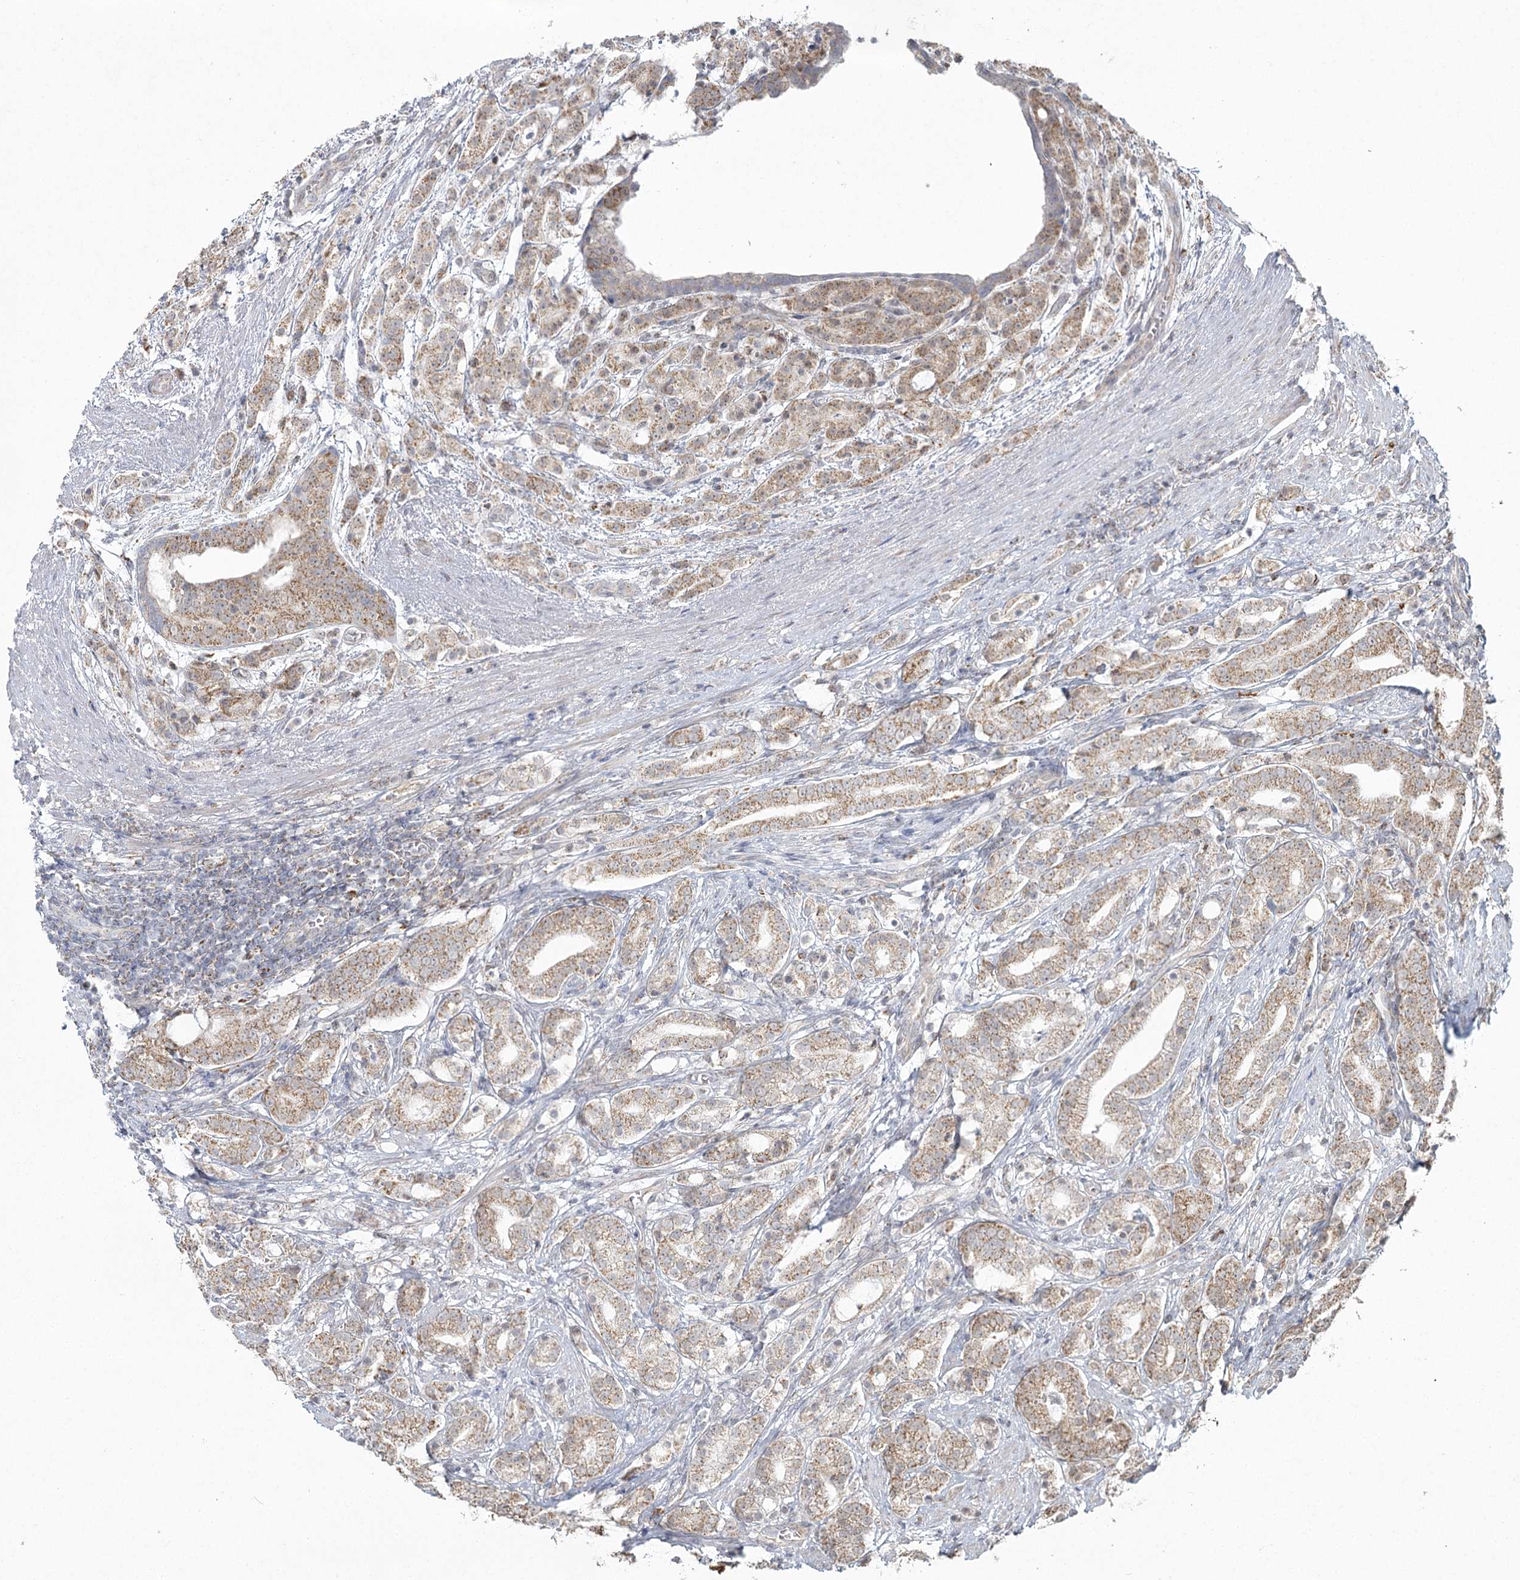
{"staining": {"intensity": "weak", "quantity": ">75%", "location": "cytoplasmic/membranous"}, "tissue": "prostate cancer", "cell_type": "Tumor cells", "image_type": "cancer", "snomed": [{"axis": "morphology", "description": "Adenocarcinoma, High grade"}, {"axis": "topography", "description": "Prostate"}], "caption": "An immunohistochemistry (IHC) photomicrograph of neoplastic tissue is shown. Protein staining in brown shows weak cytoplasmic/membranous positivity in prostate cancer within tumor cells.", "gene": "LACTB", "patient": {"sex": "male", "age": 57}}